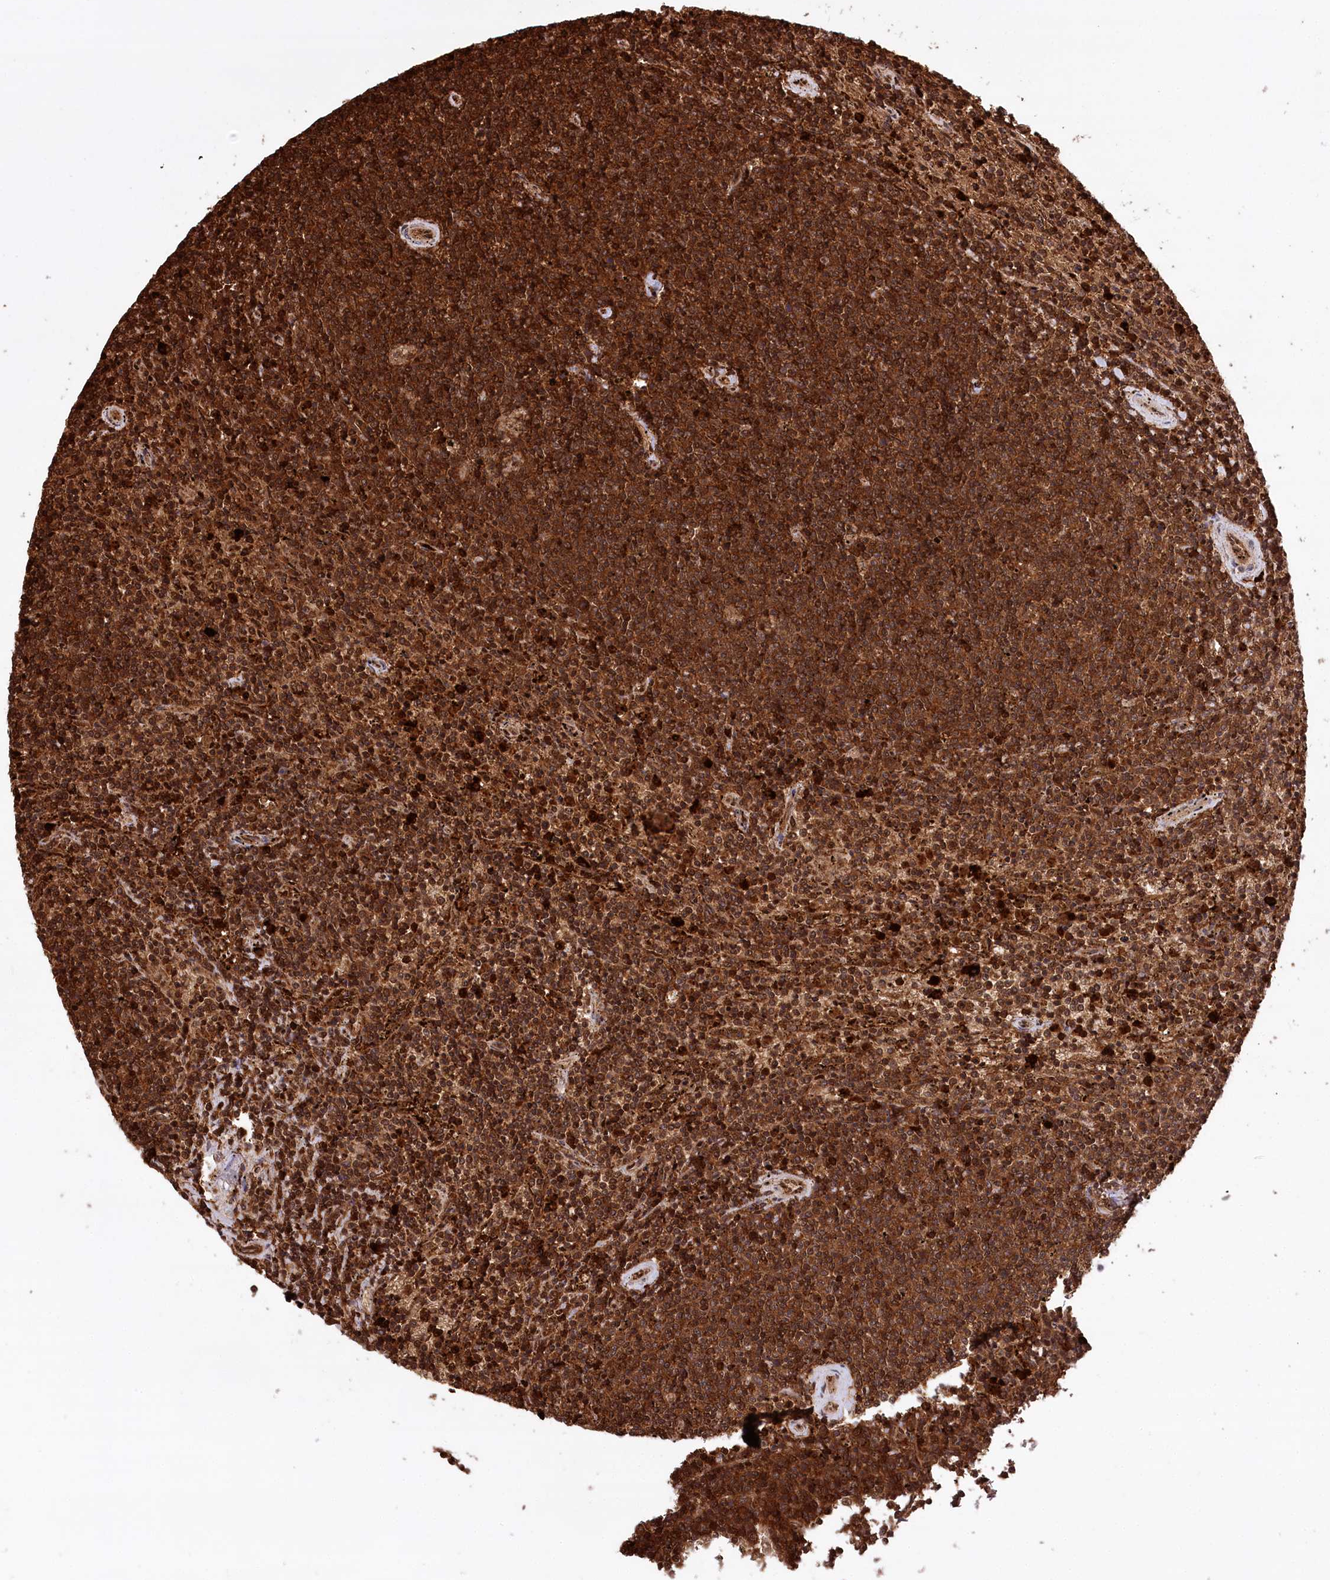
{"staining": {"intensity": "strong", "quantity": ">75%", "location": "cytoplasmic/membranous"}, "tissue": "lymphoma", "cell_type": "Tumor cells", "image_type": "cancer", "snomed": [{"axis": "morphology", "description": "Malignant lymphoma, non-Hodgkin's type, Low grade"}, {"axis": "topography", "description": "Spleen"}], "caption": "Lymphoma tissue demonstrates strong cytoplasmic/membranous positivity in approximately >75% of tumor cells", "gene": "LSG1", "patient": {"sex": "female", "age": 50}}